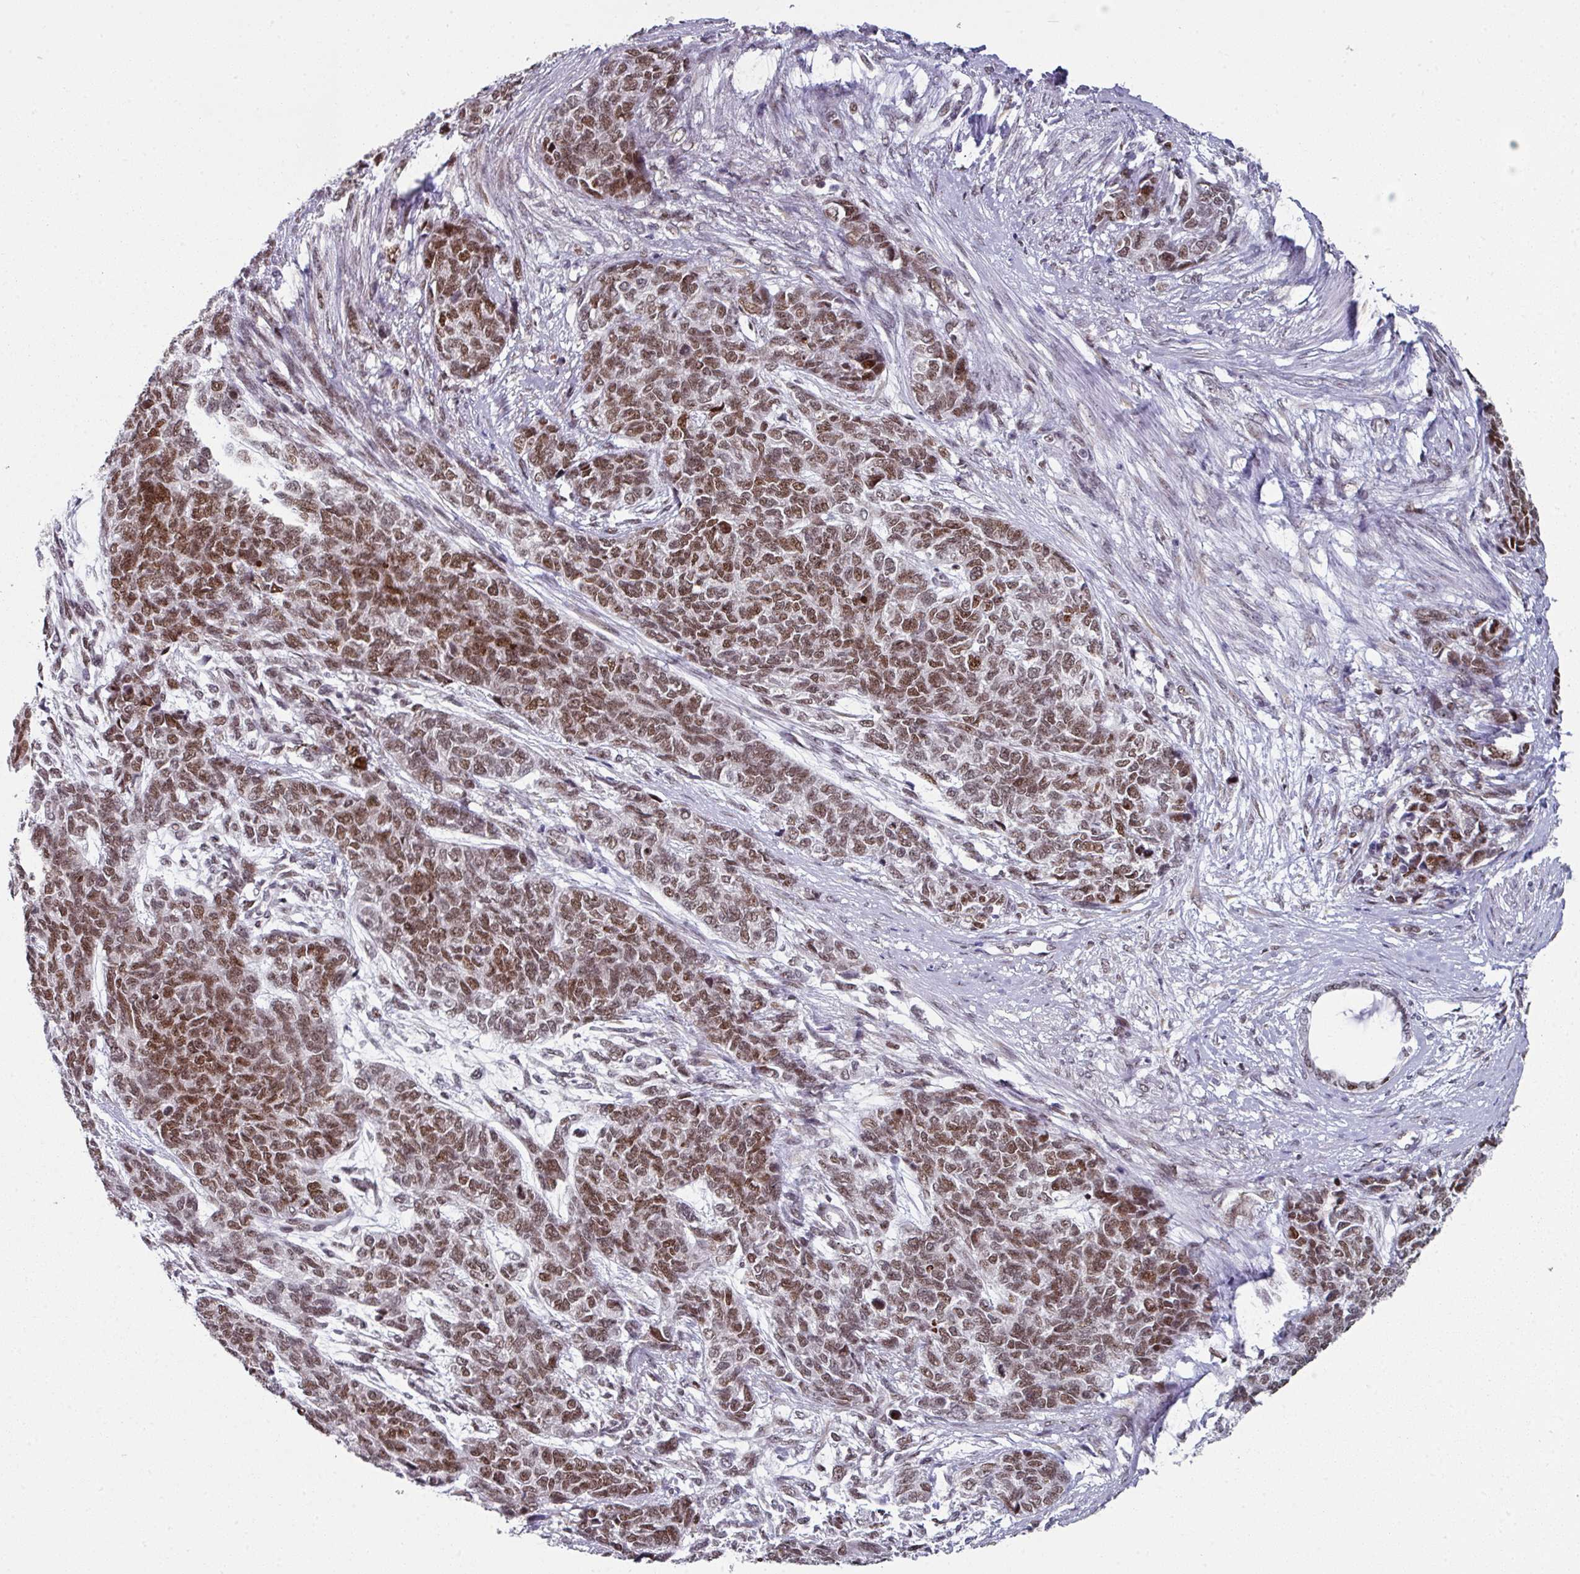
{"staining": {"intensity": "moderate", "quantity": ">75%", "location": "nuclear"}, "tissue": "cervical cancer", "cell_type": "Tumor cells", "image_type": "cancer", "snomed": [{"axis": "morphology", "description": "Squamous cell carcinoma, NOS"}, {"axis": "topography", "description": "Cervix"}], "caption": "Protein expression analysis of cervical cancer (squamous cell carcinoma) exhibits moderate nuclear positivity in about >75% of tumor cells.", "gene": "RAD50", "patient": {"sex": "female", "age": 63}}